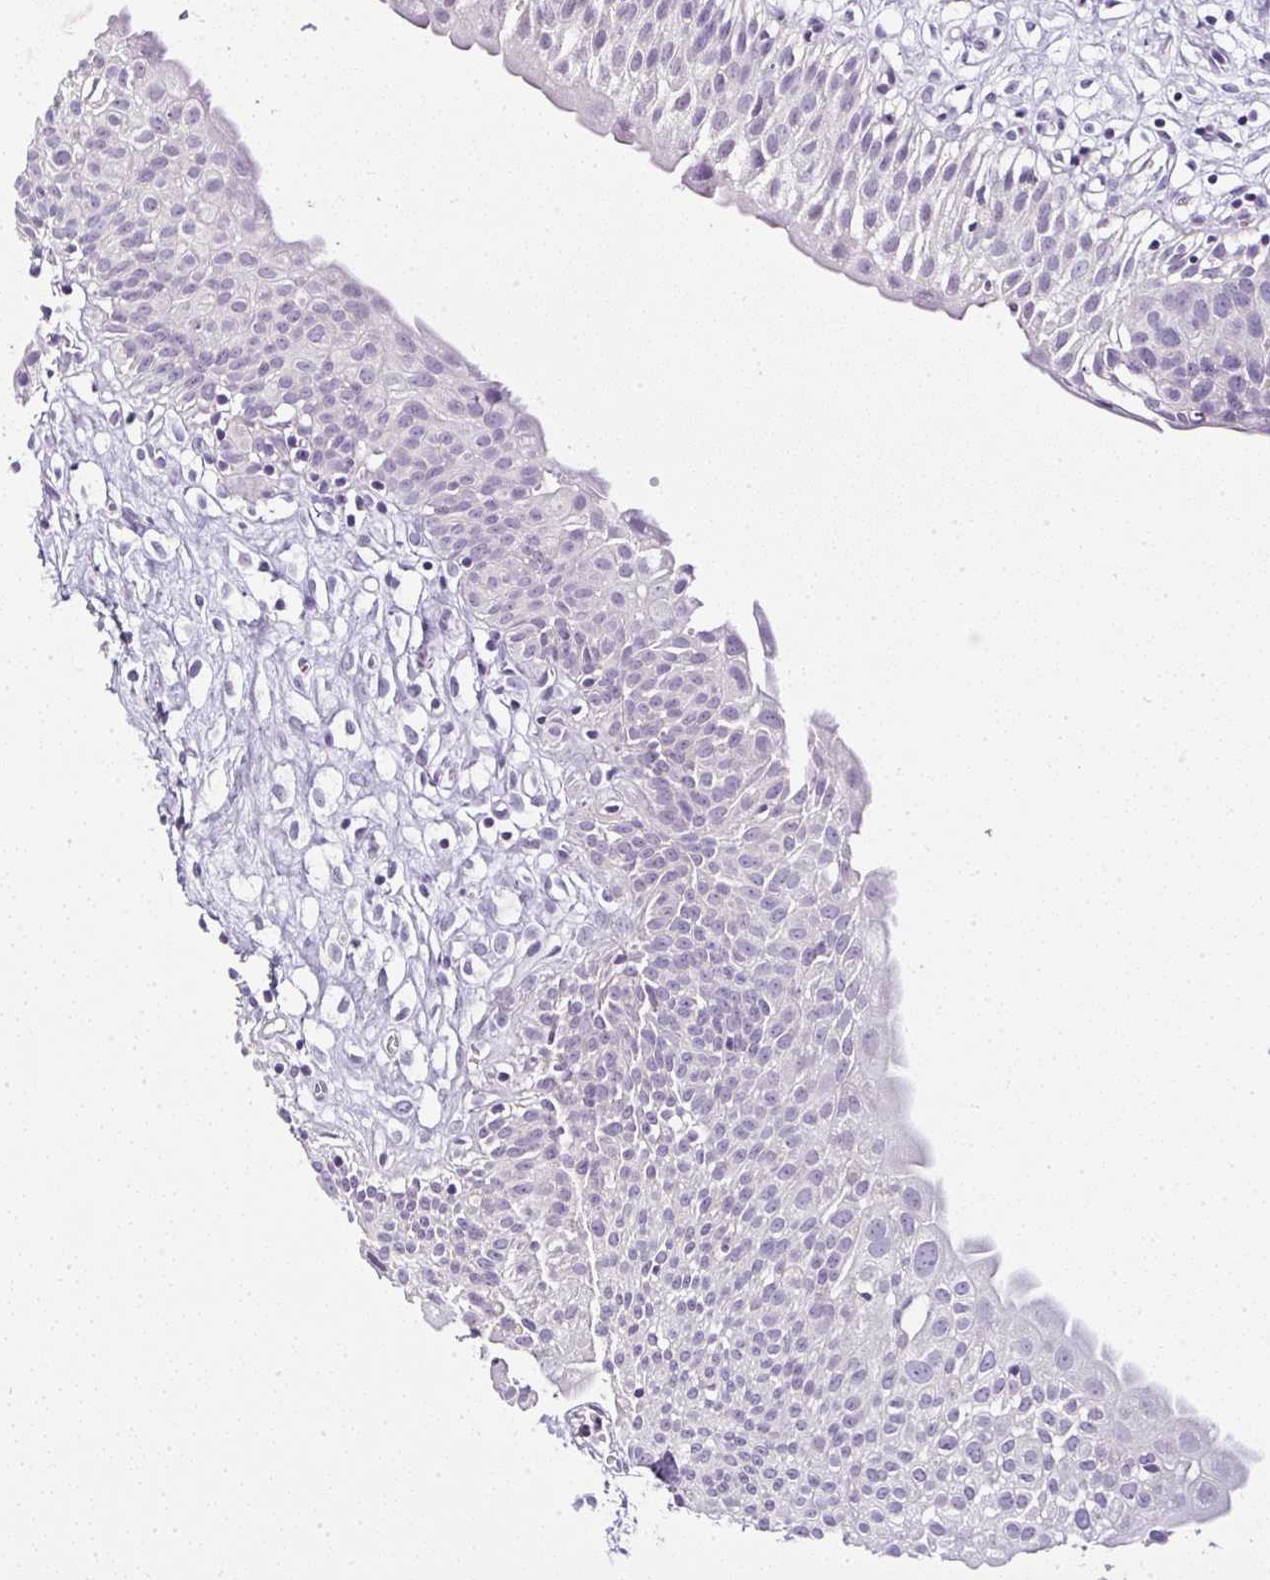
{"staining": {"intensity": "strong", "quantity": "<25%", "location": "cytoplasmic/membranous,nuclear"}, "tissue": "urinary bladder", "cell_type": "Urothelial cells", "image_type": "normal", "snomed": [{"axis": "morphology", "description": "Normal tissue, NOS"}, {"axis": "topography", "description": "Urinary bladder"}], "caption": "This is a micrograph of IHC staining of benign urinary bladder, which shows strong expression in the cytoplasmic/membranous,nuclear of urothelial cells.", "gene": "SERPINB3", "patient": {"sex": "male", "age": 51}}